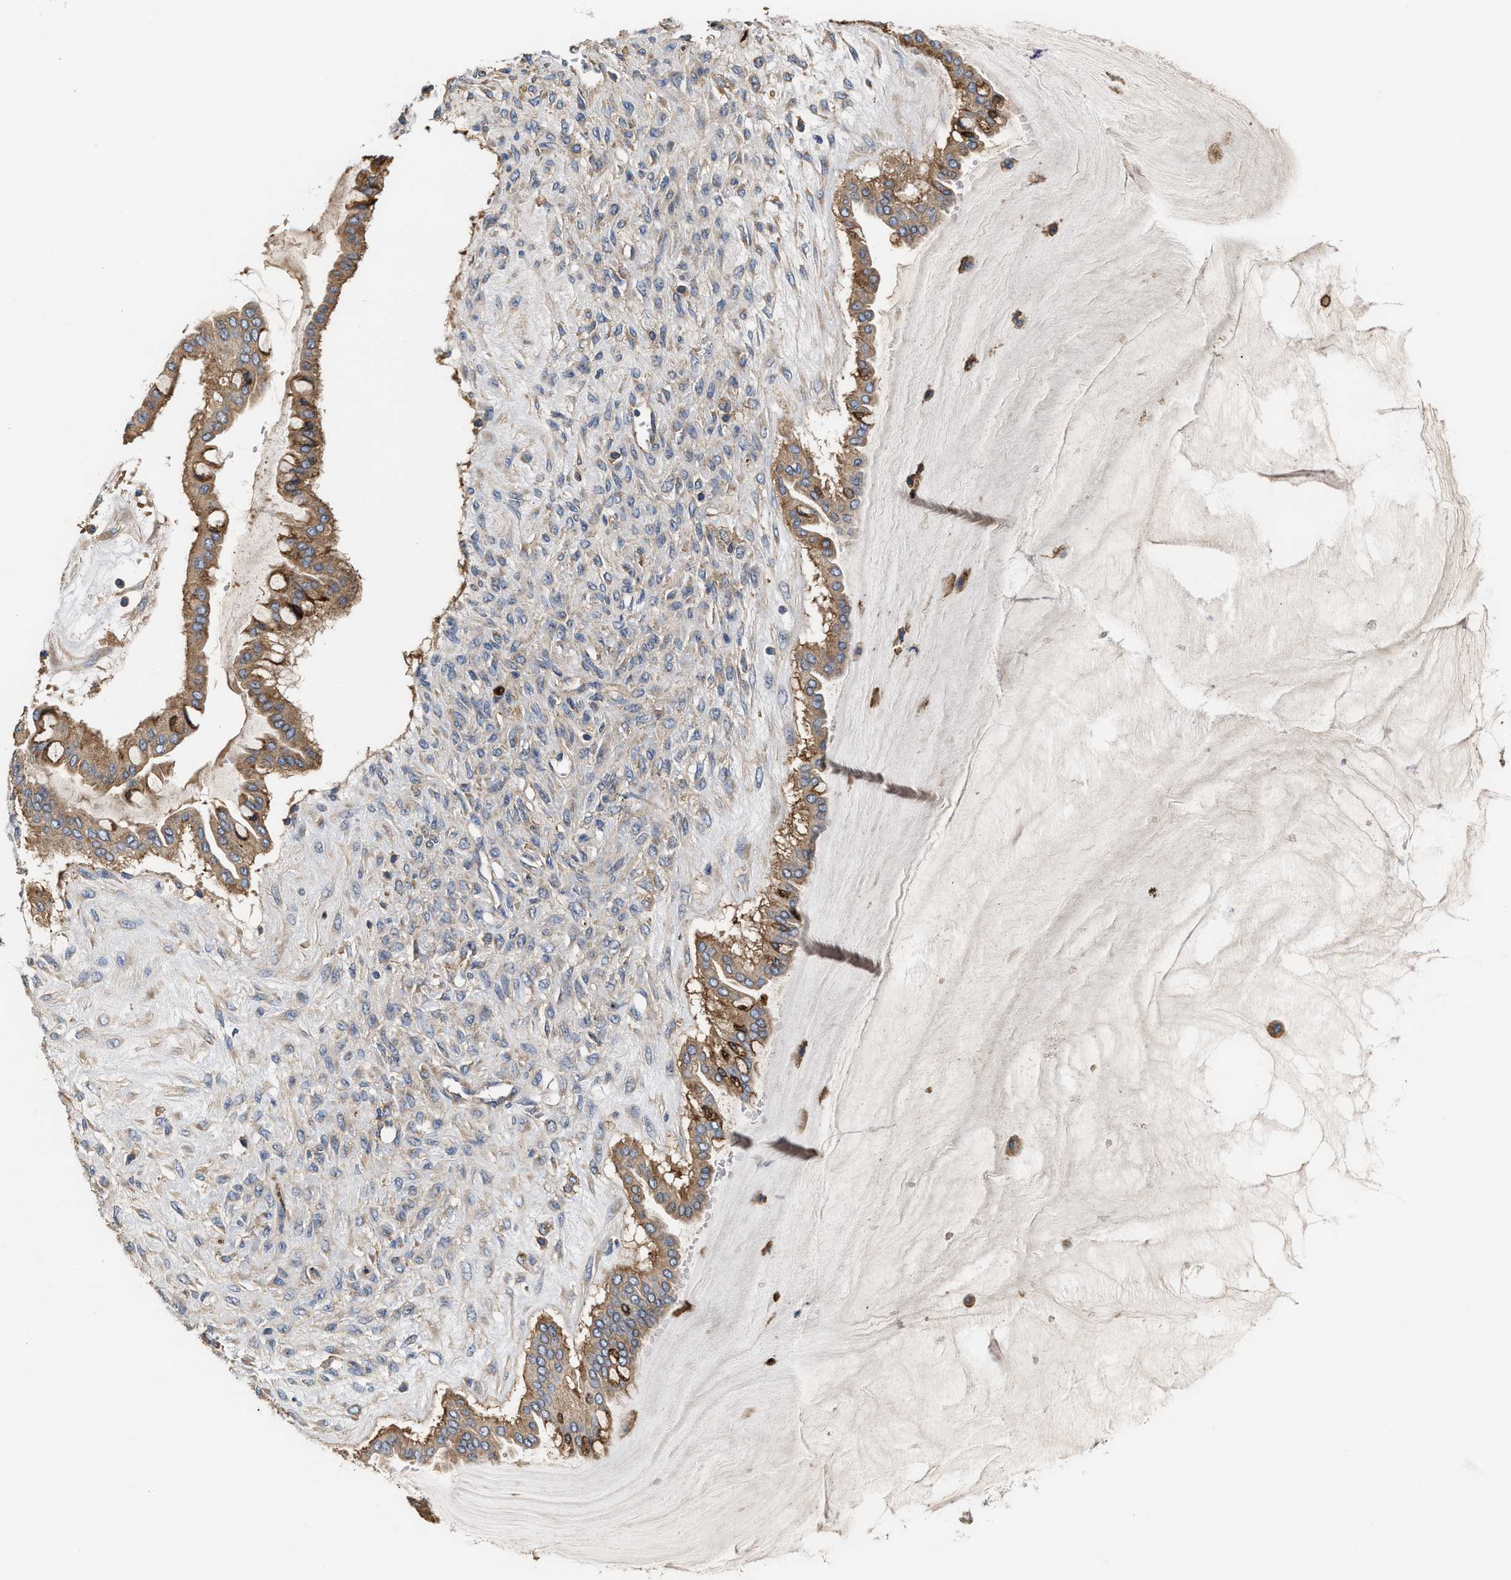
{"staining": {"intensity": "moderate", "quantity": ">75%", "location": "cytoplasmic/membranous"}, "tissue": "ovarian cancer", "cell_type": "Tumor cells", "image_type": "cancer", "snomed": [{"axis": "morphology", "description": "Cystadenocarcinoma, mucinous, NOS"}, {"axis": "topography", "description": "Ovary"}], "caption": "Ovarian mucinous cystadenocarcinoma tissue shows moderate cytoplasmic/membranous expression in approximately >75% of tumor cells, visualized by immunohistochemistry.", "gene": "KLB", "patient": {"sex": "female", "age": 73}}